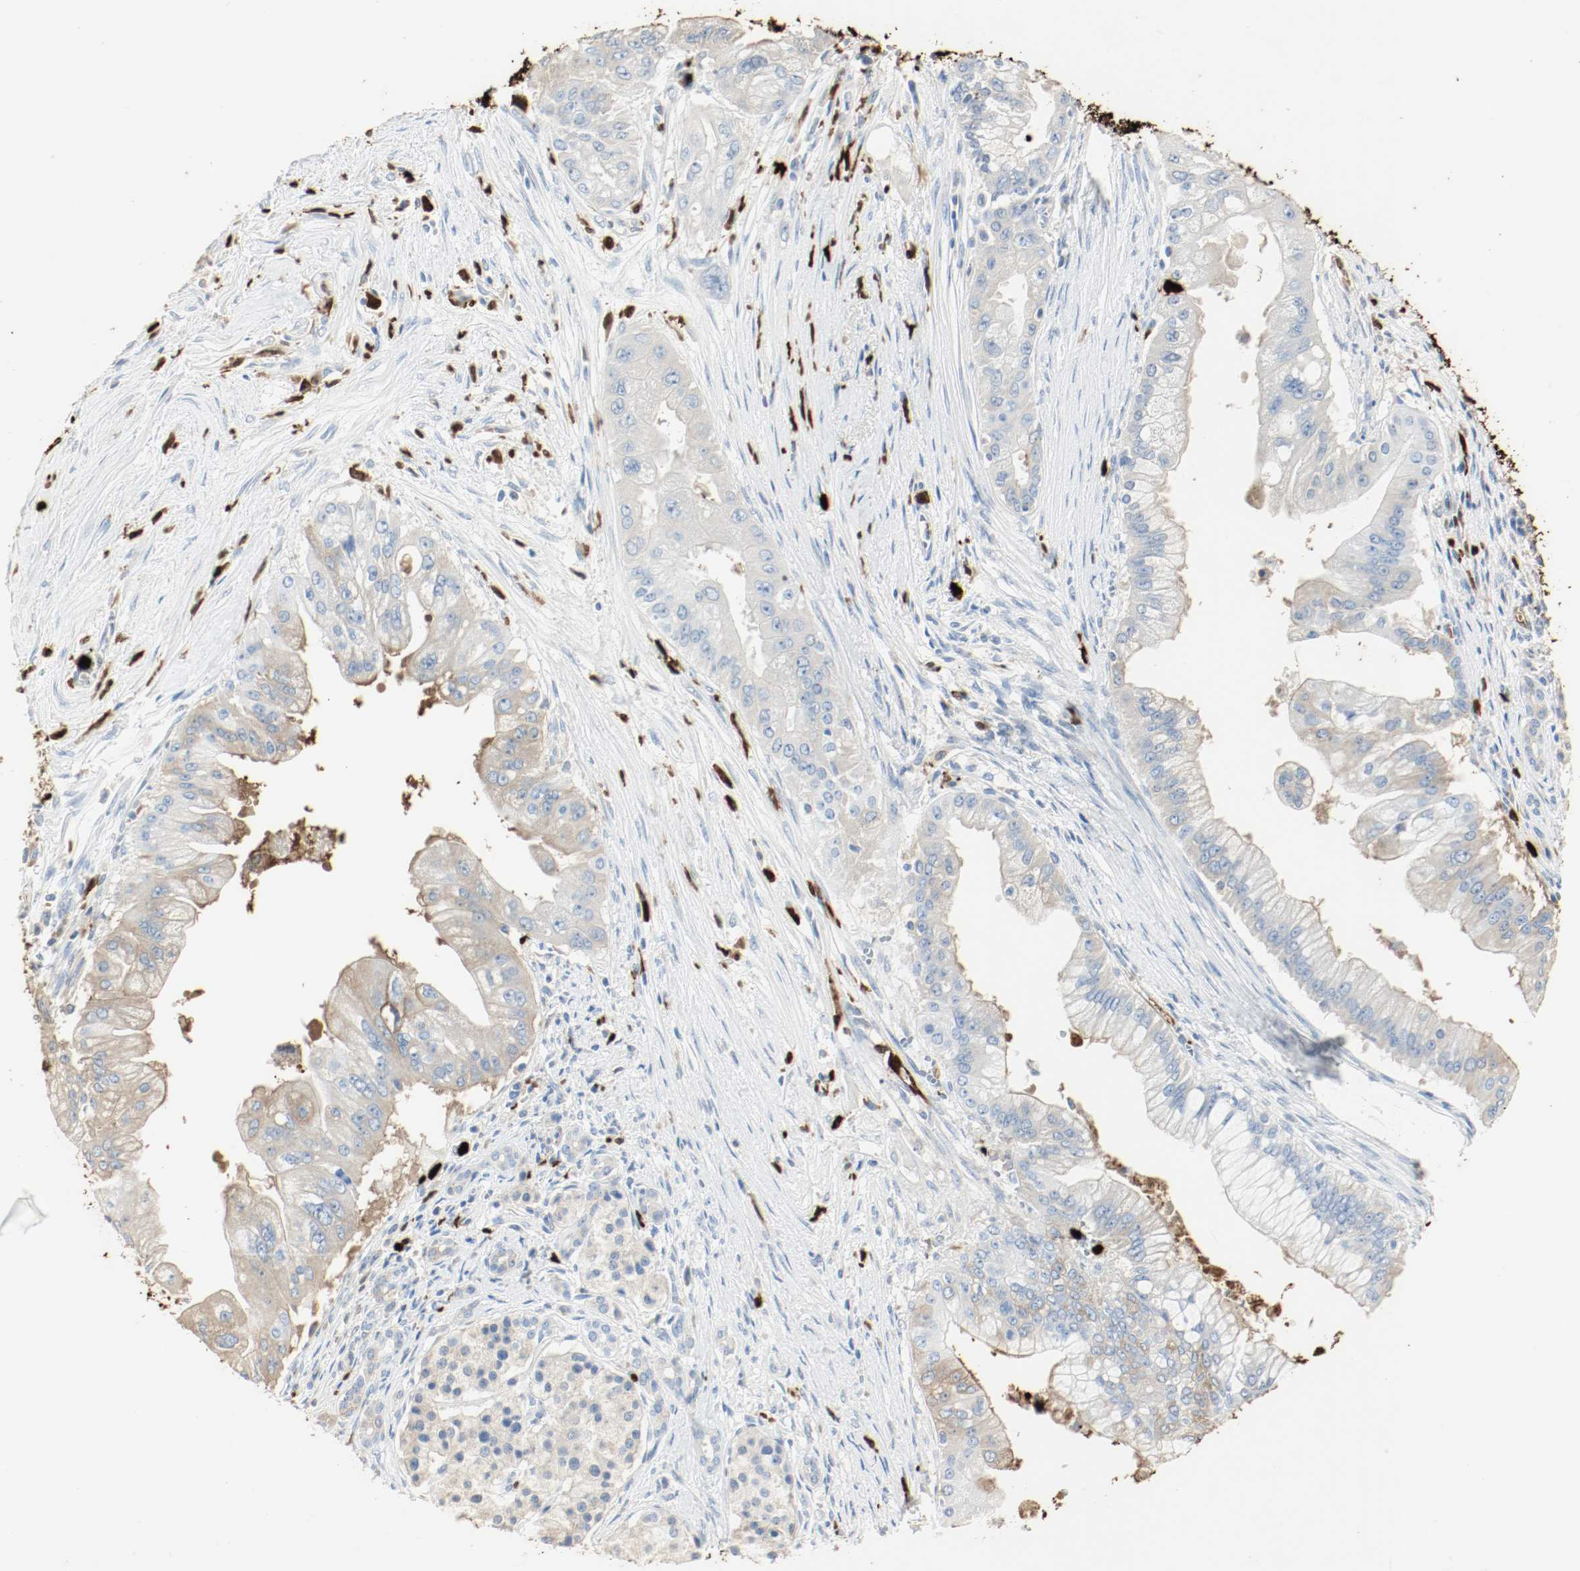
{"staining": {"intensity": "weak", "quantity": "<25%", "location": "cytoplasmic/membranous"}, "tissue": "pancreatic cancer", "cell_type": "Tumor cells", "image_type": "cancer", "snomed": [{"axis": "morphology", "description": "Adenocarcinoma, NOS"}, {"axis": "topography", "description": "Pancreas"}], "caption": "Image shows no significant protein positivity in tumor cells of adenocarcinoma (pancreatic). (Brightfield microscopy of DAB immunohistochemistry (IHC) at high magnification).", "gene": "S100A9", "patient": {"sex": "male", "age": 59}}